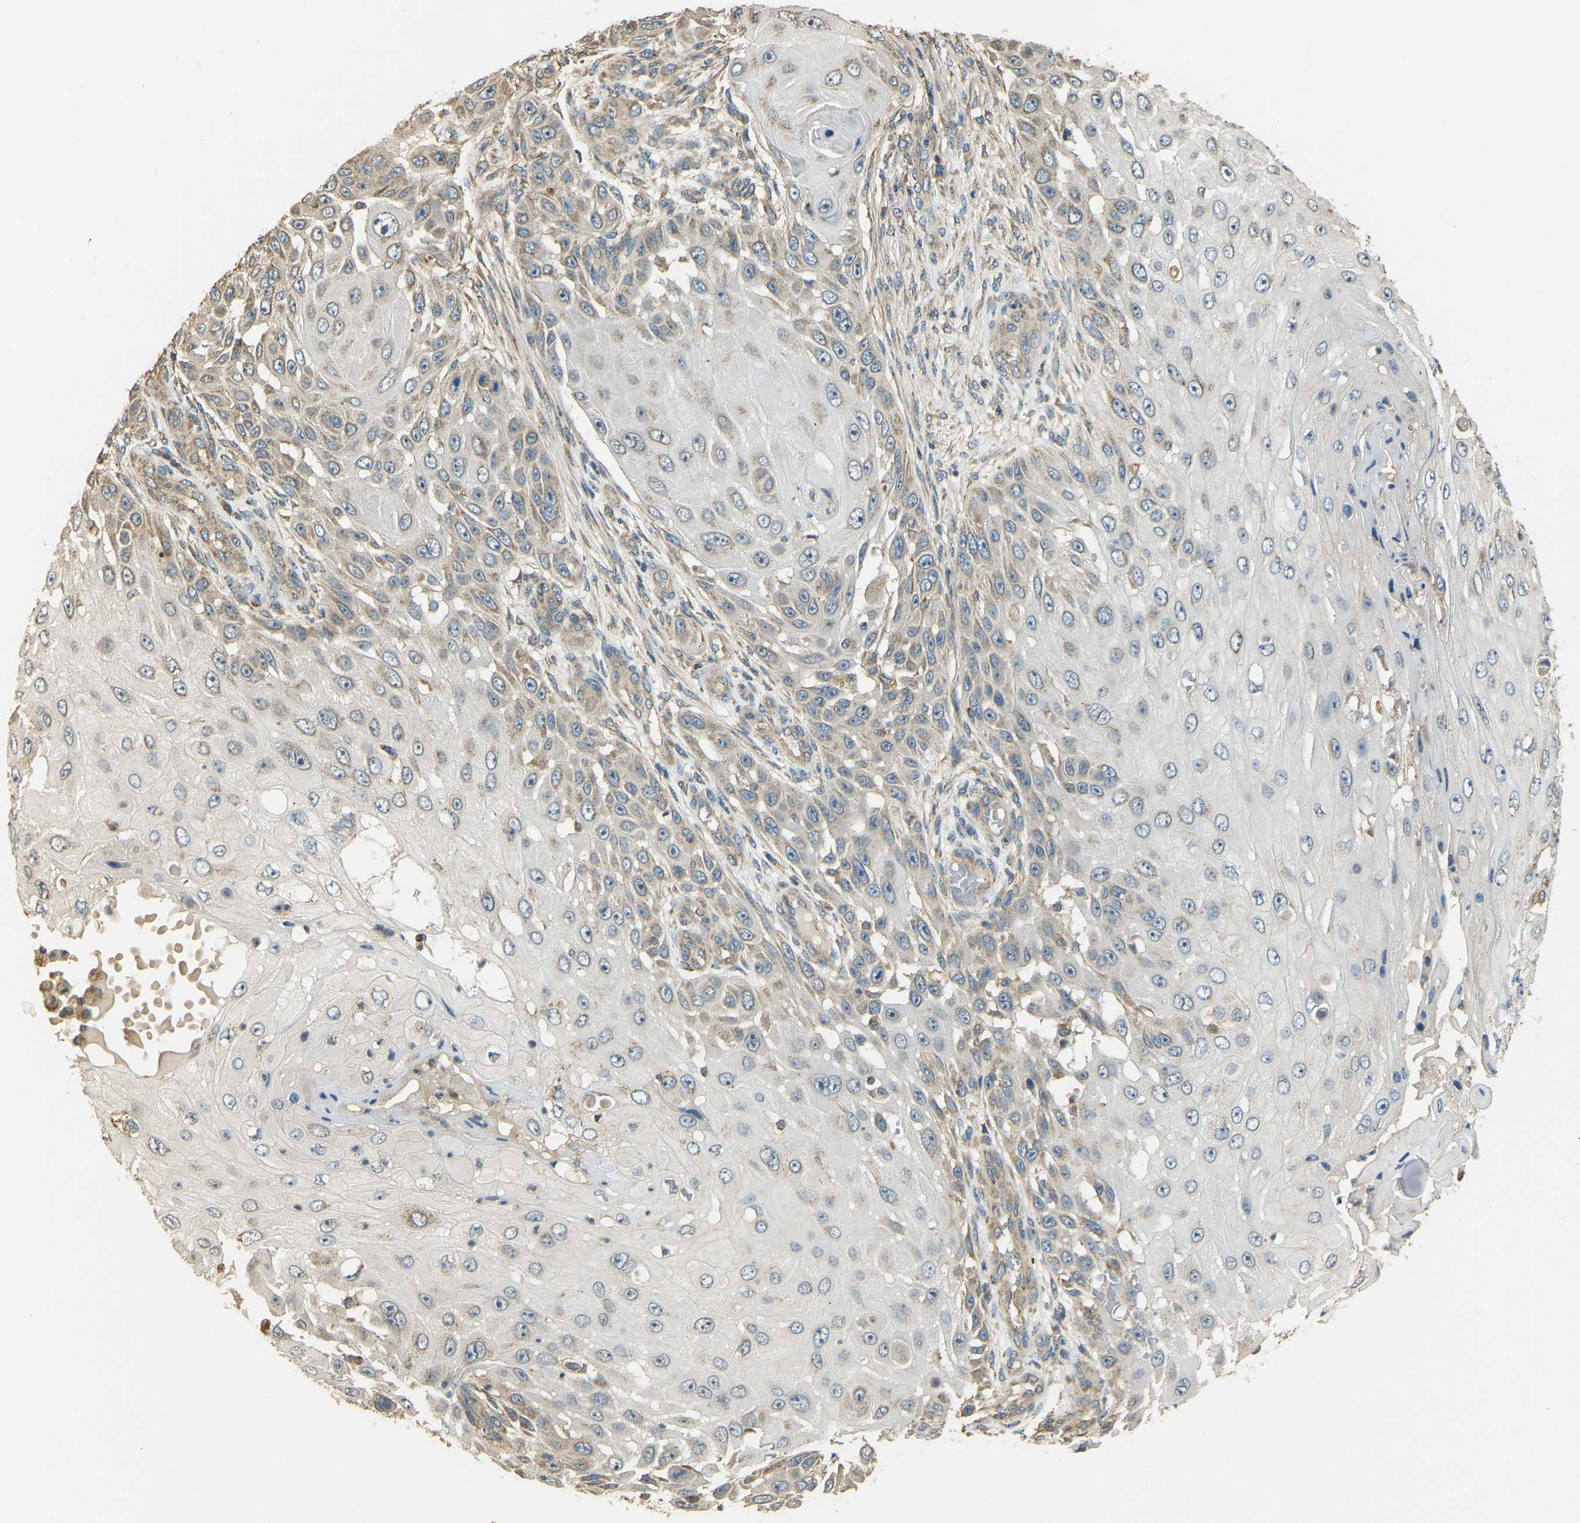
{"staining": {"intensity": "moderate", "quantity": "<25%", "location": "cytoplasmic/membranous"}, "tissue": "skin cancer", "cell_type": "Tumor cells", "image_type": "cancer", "snomed": [{"axis": "morphology", "description": "Squamous cell carcinoma, NOS"}, {"axis": "topography", "description": "Skin"}], "caption": "An image showing moderate cytoplasmic/membranous staining in about <25% of tumor cells in skin squamous cell carcinoma, as visualized by brown immunohistochemical staining.", "gene": "GNG2", "patient": {"sex": "female", "age": 44}}